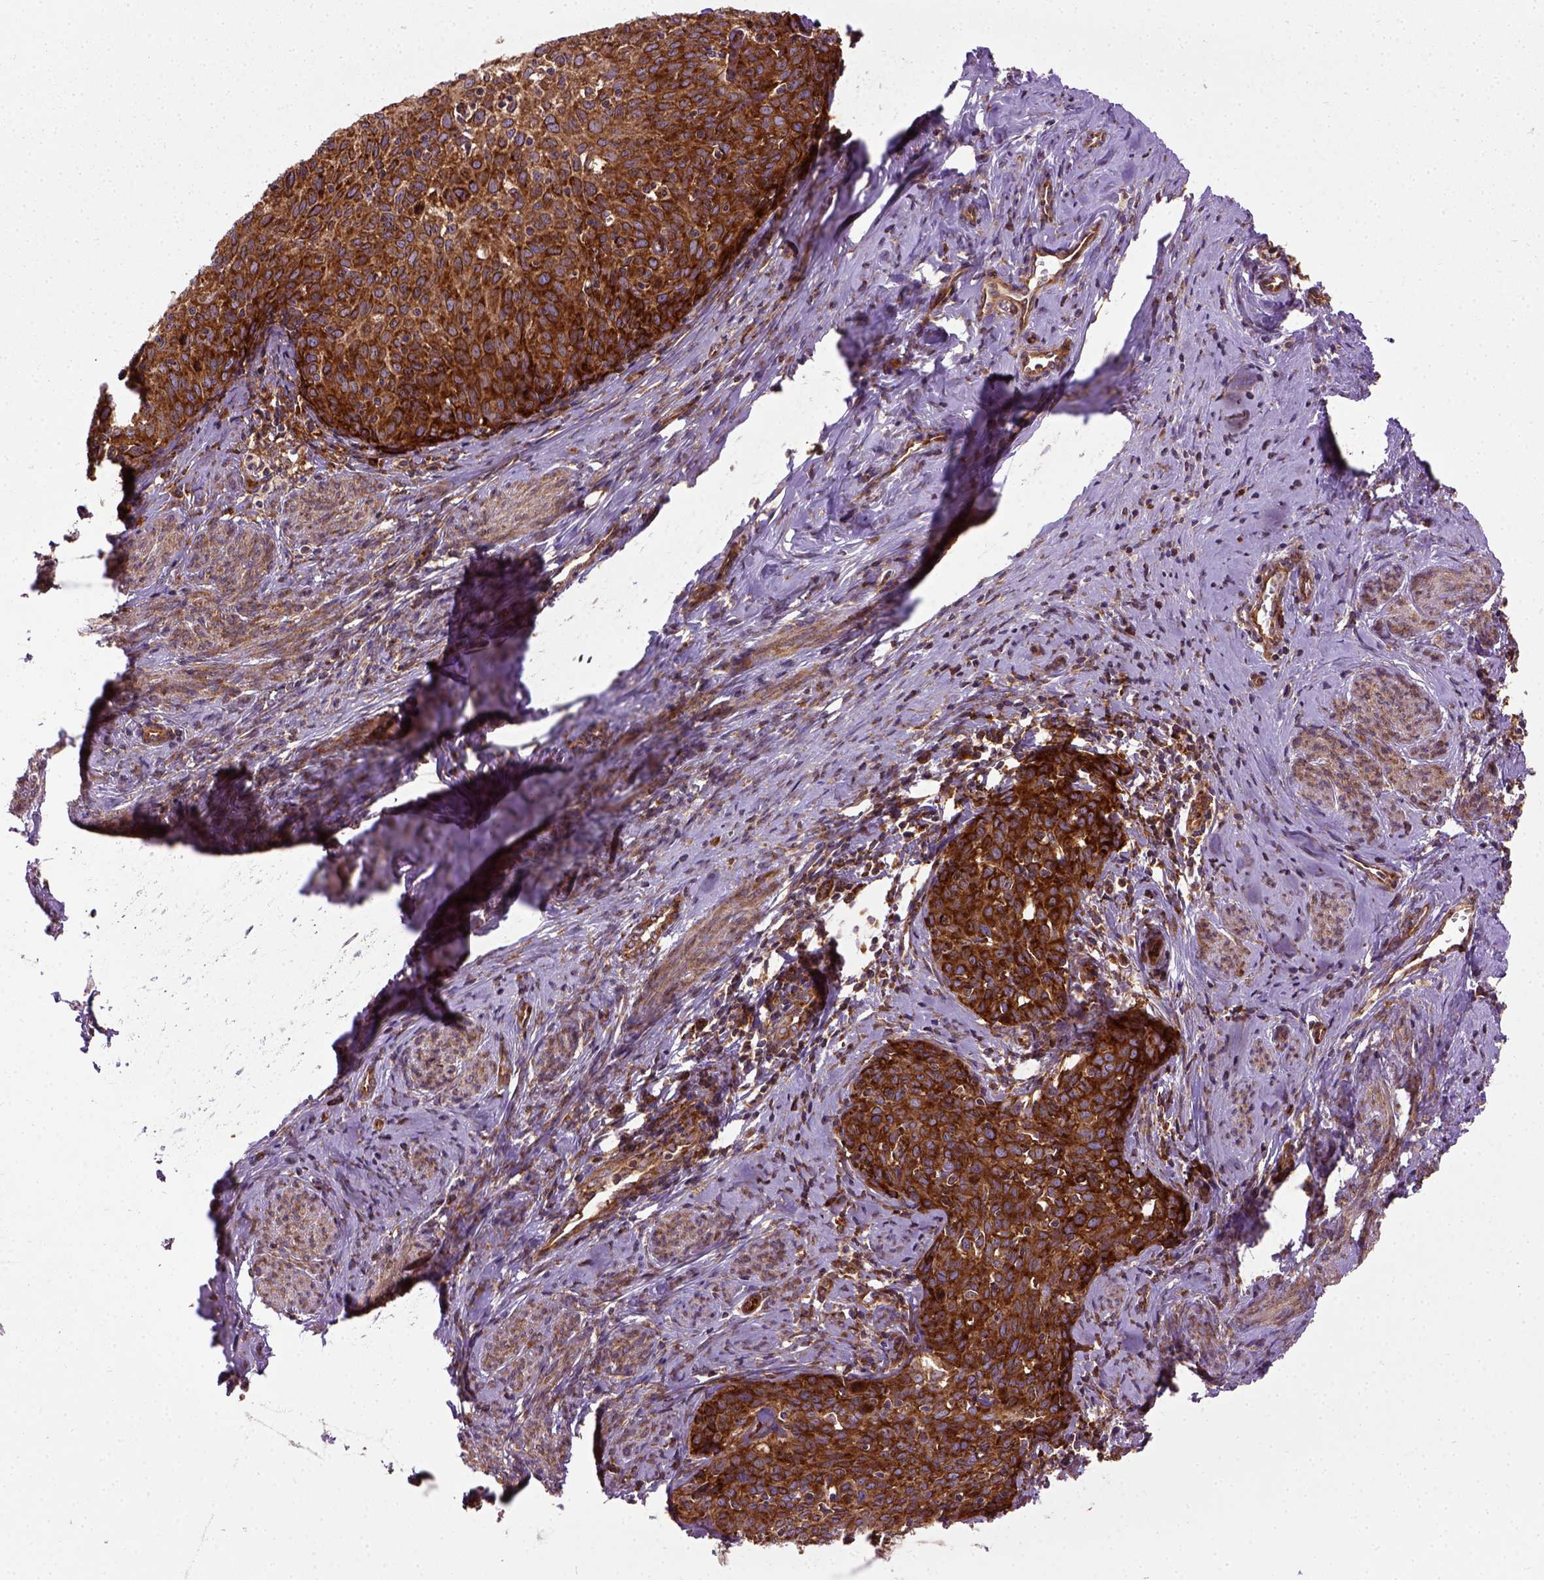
{"staining": {"intensity": "strong", "quantity": ">75%", "location": "cytoplasmic/membranous"}, "tissue": "cervical cancer", "cell_type": "Tumor cells", "image_type": "cancer", "snomed": [{"axis": "morphology", "description": "Squamous cell carcinoma, NOS"}, {"axis": "topography", "description": "Cervix"}], "caption": "Cervical squamous cell carcinoma tissue exhibits strong cytoplasmic/membranous expression in approximately >75% of tumor cells (Stains: DAB (3,3'-diaminobenzidine) in brown, nuclei in blue, Microscopy: brightfield microscopy at high magnification).", "gene": "CAPRIN1", "patient": {"sex": "female", "age": 62}}